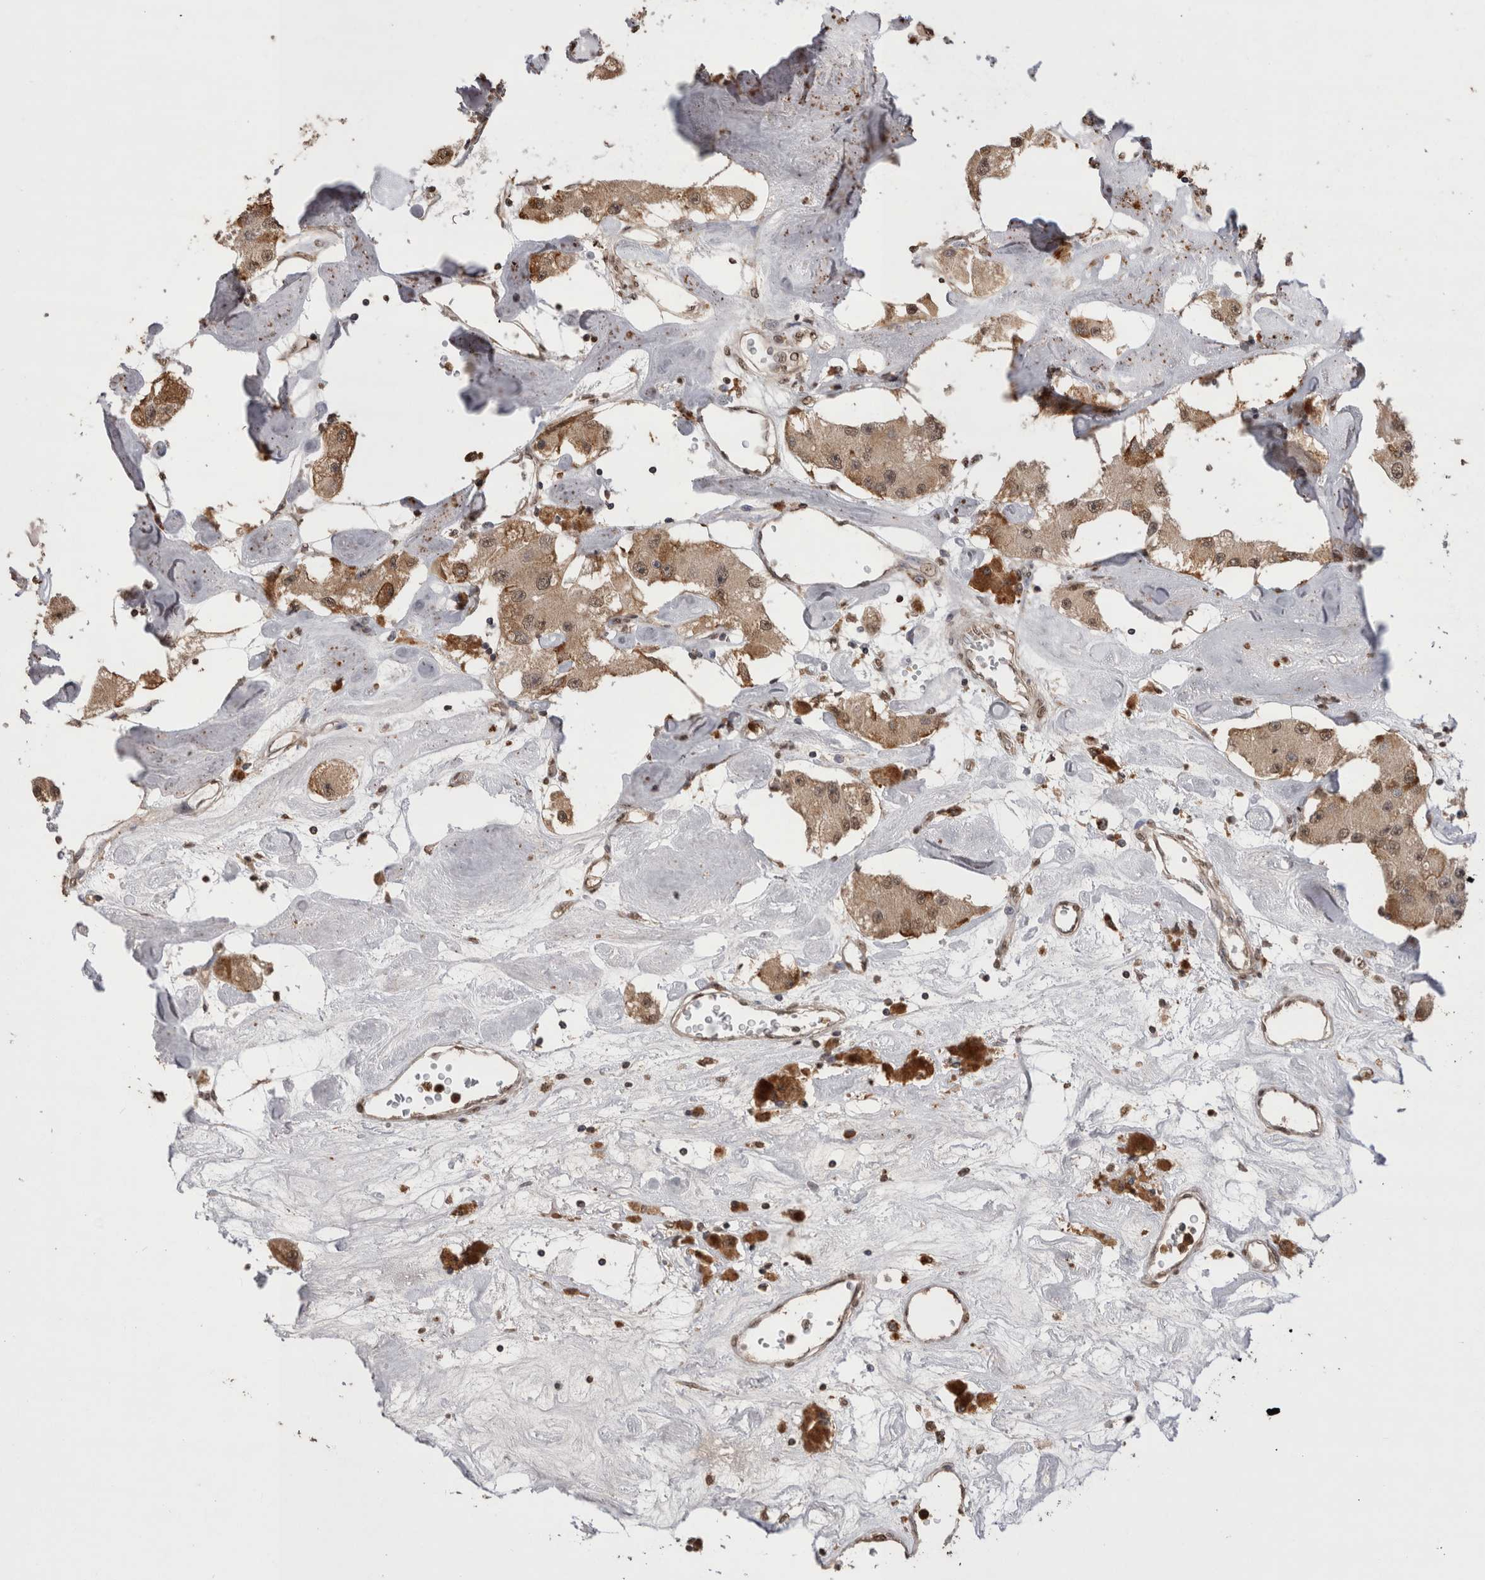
{"staining": {"intensity": "weak", "quantity": ">75%", "location": "cytoplasmic/membranous"}, "tissue": "carcinoid", "cell_type": "Tumor cells", "image_type": "cancer", "snomed": [{"axis": "morphology", "description": "Carcinoid, malignant, NOS"}, {"axis": "topography", "description": "Pancreas"}], "caption": "Carcinoid (malignant) stained with IHC reveals weak cytoplasmic/membranous positivity in approximately >75% of tumor cells. The staining is performed using DAB (3,3'-diaminobenzidine) brown chromogen to label protein expression. The nuclei are counter-stained blue using hematoxylin.", "gene": "GRK5", "patient": {"sex": "male", "age": 41}}